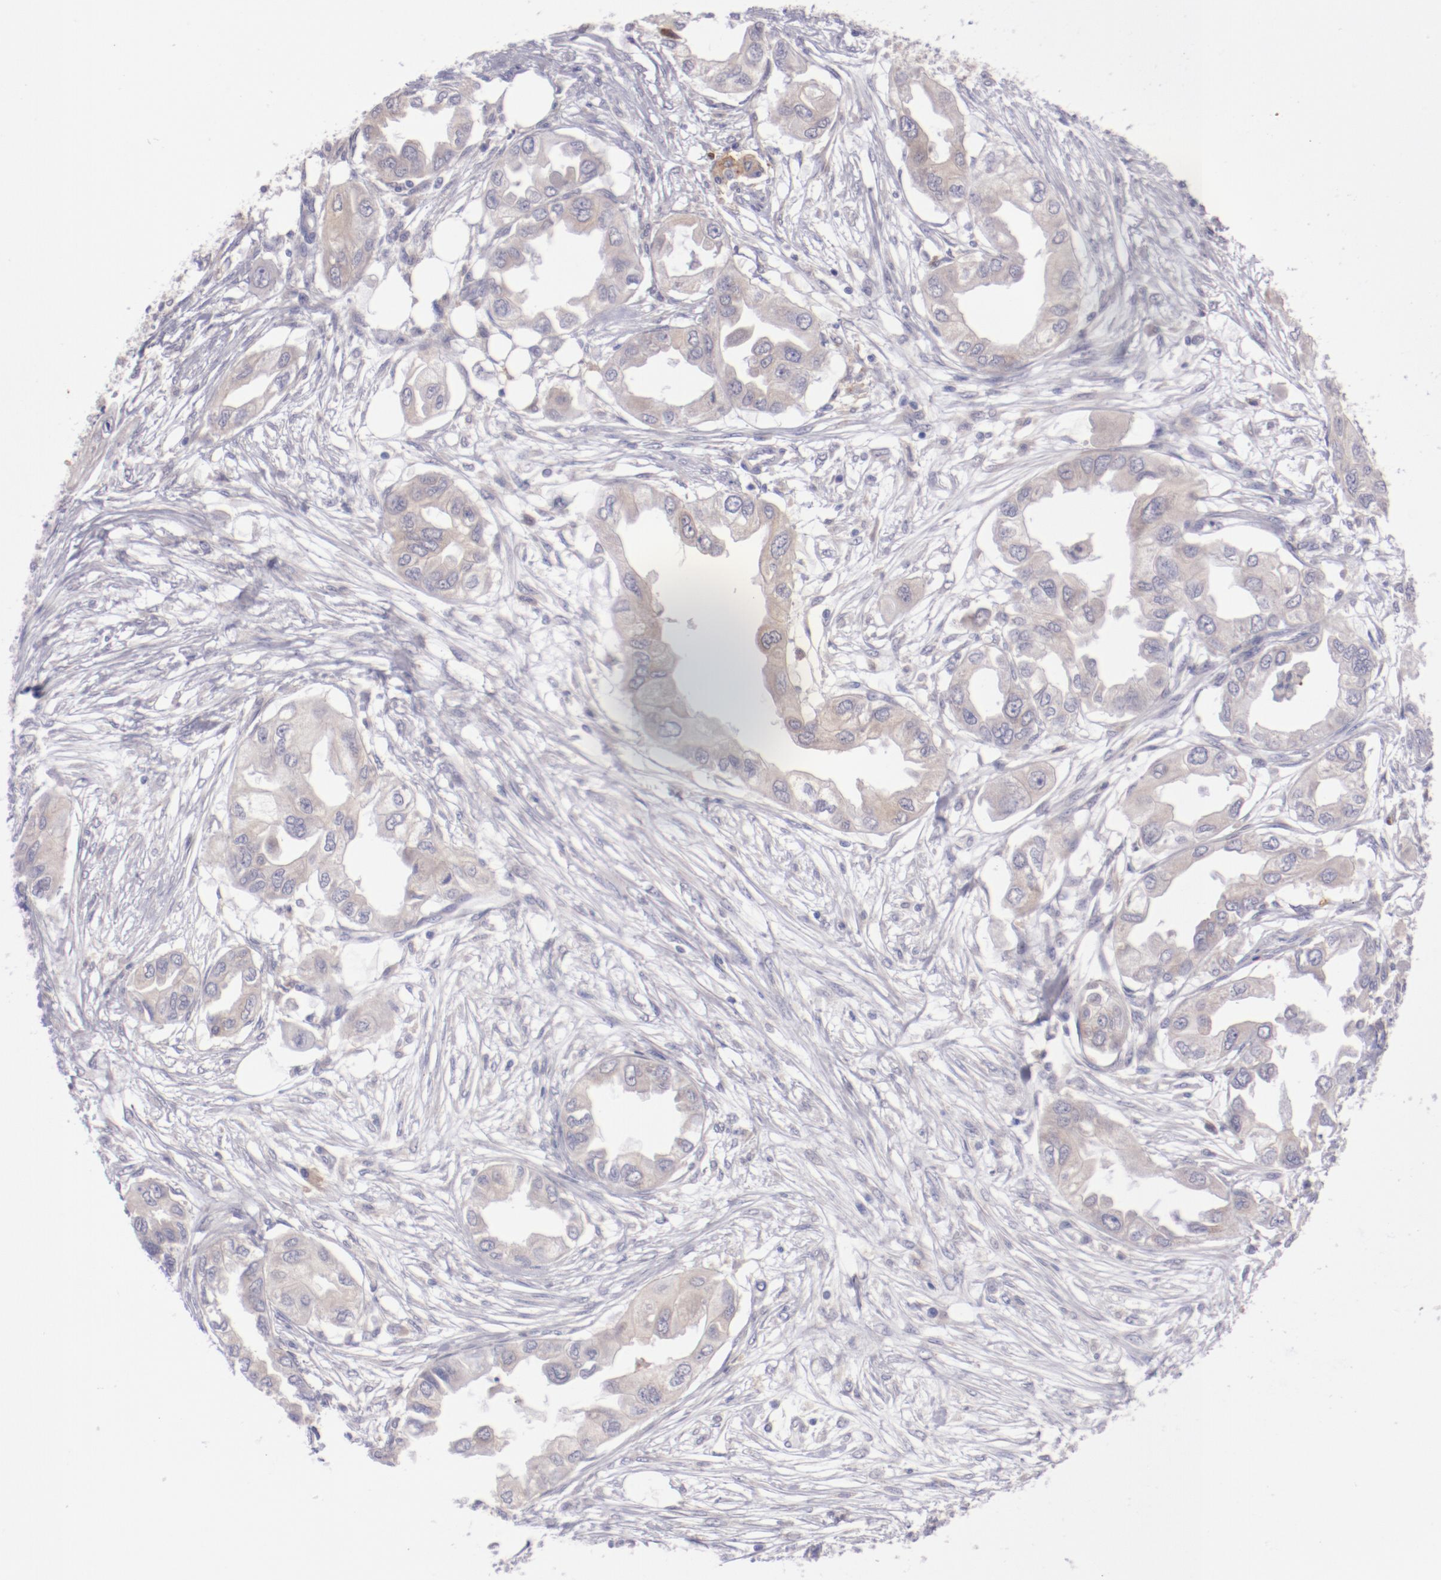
{"staining": {"intensity": "weak", "quantity": ">75%", "location": "cytoplasmic/membranous"}, "tissue": "endometrial cancer", "cell_type": "Tumor cells", "image_type": "cancer", "snomed": [{"axis": "morphology", "description": "Adenocarcinoma, NOS"}, {"axis": "topography", "description": "Endometrium"}], "caption": "The histopathology image exhibits a brown stain indicating the presence of a protein in the cytoplasmic/membranous of tumor cells in endometrial cancer.", "gene": "TRAF3", "patient": {"sex": "female", "age": 67}}